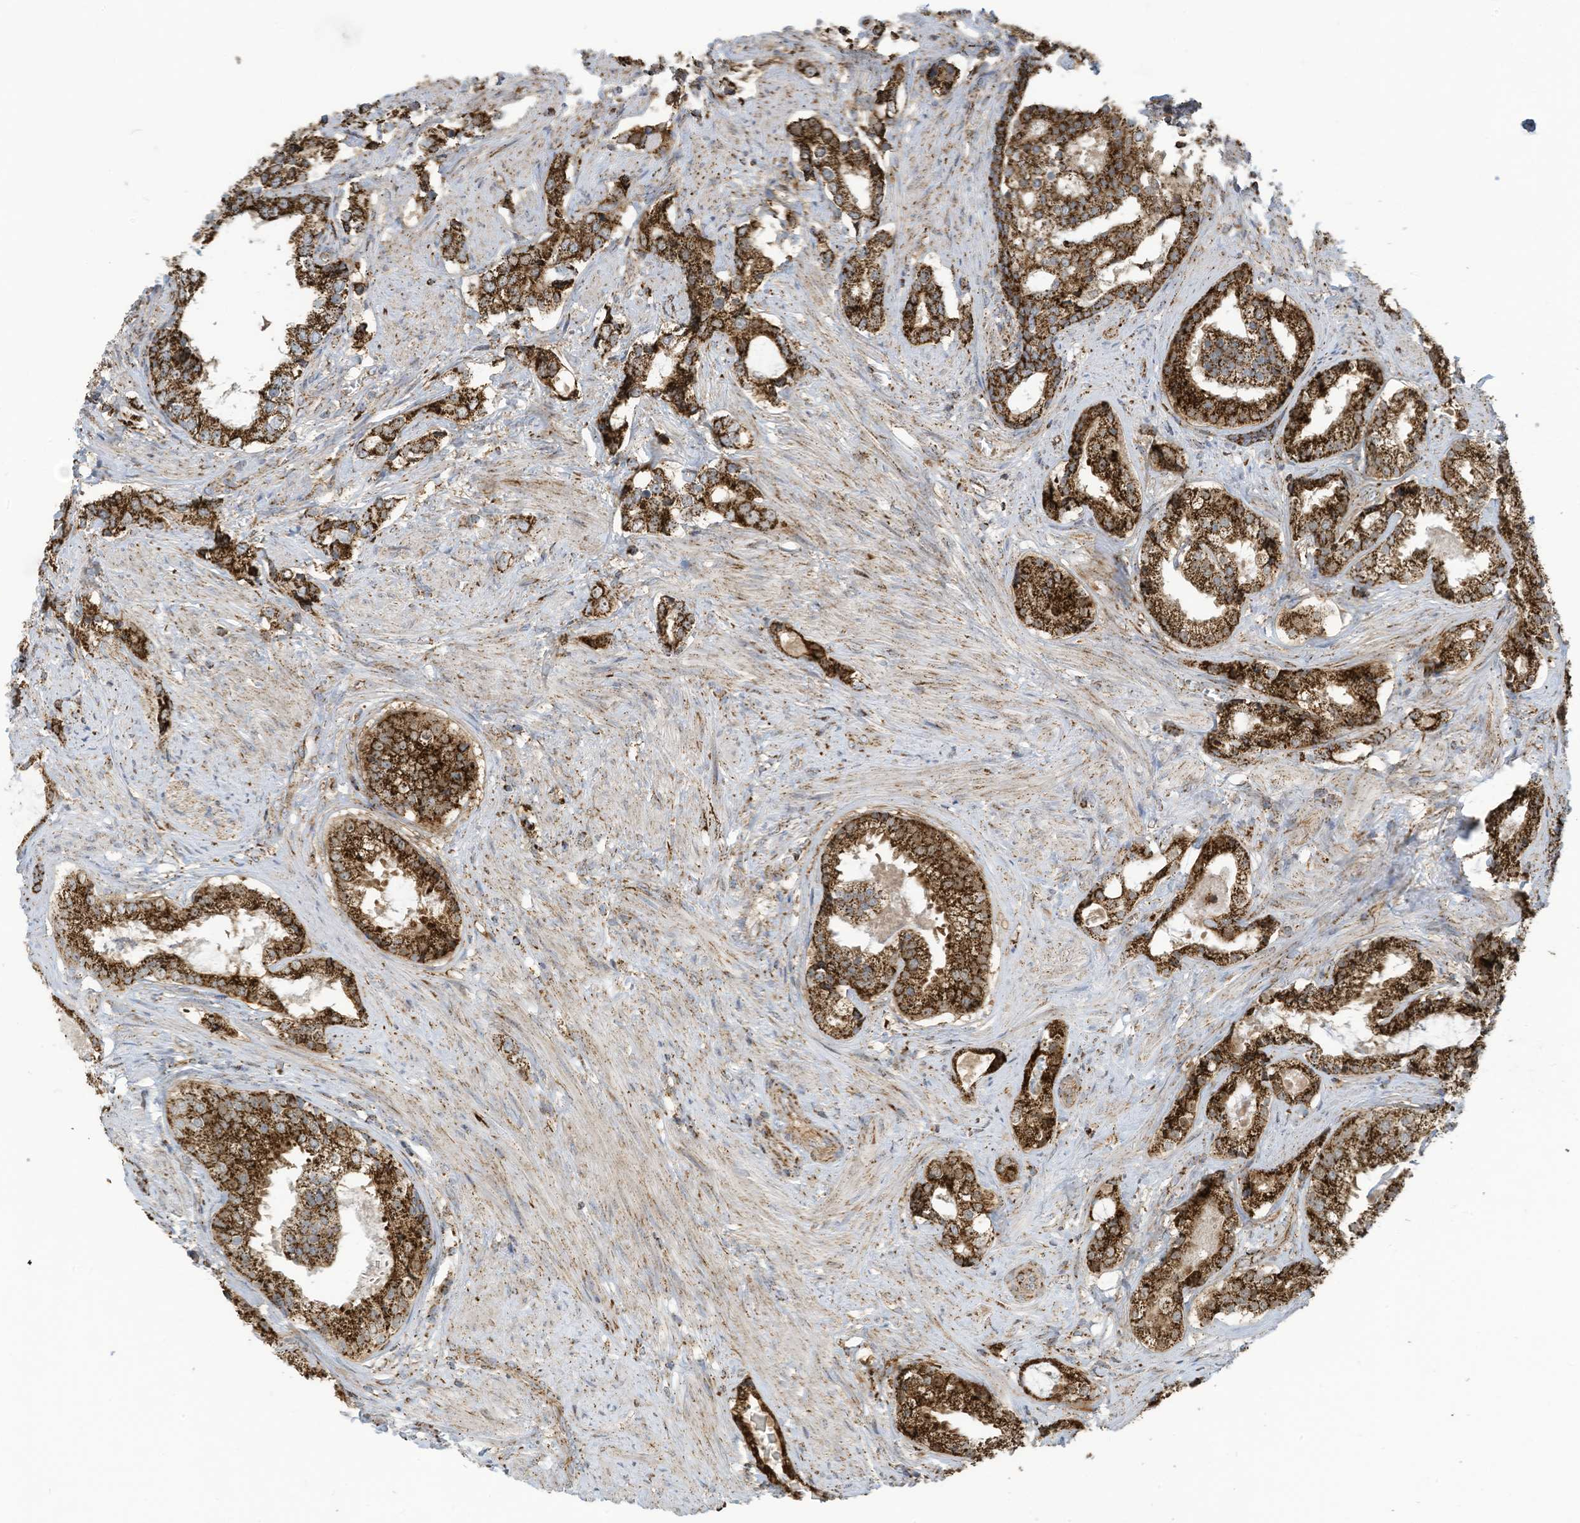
{"staining": {"intensity": "strong", "quantity": ">75%", "location": "cytoplasmic/membranous"}, "tissue": "prostate cancer", "cell_type": "Tumor cells", "image_type": "cancer", "snomed": [{"axis": "morphology", "description": "Adenocarcinoma, High grade"}, {"axis": "topography", "description": "Prostate"}], "caption": "IHC image of human prostate cancer stained for a protein (brown), which displays high levels of strong cytoplasmic/membranous staining in about >75% of tumor cells.", "gene": "COX10", "patient": {"sex": "male", "age": 58}}